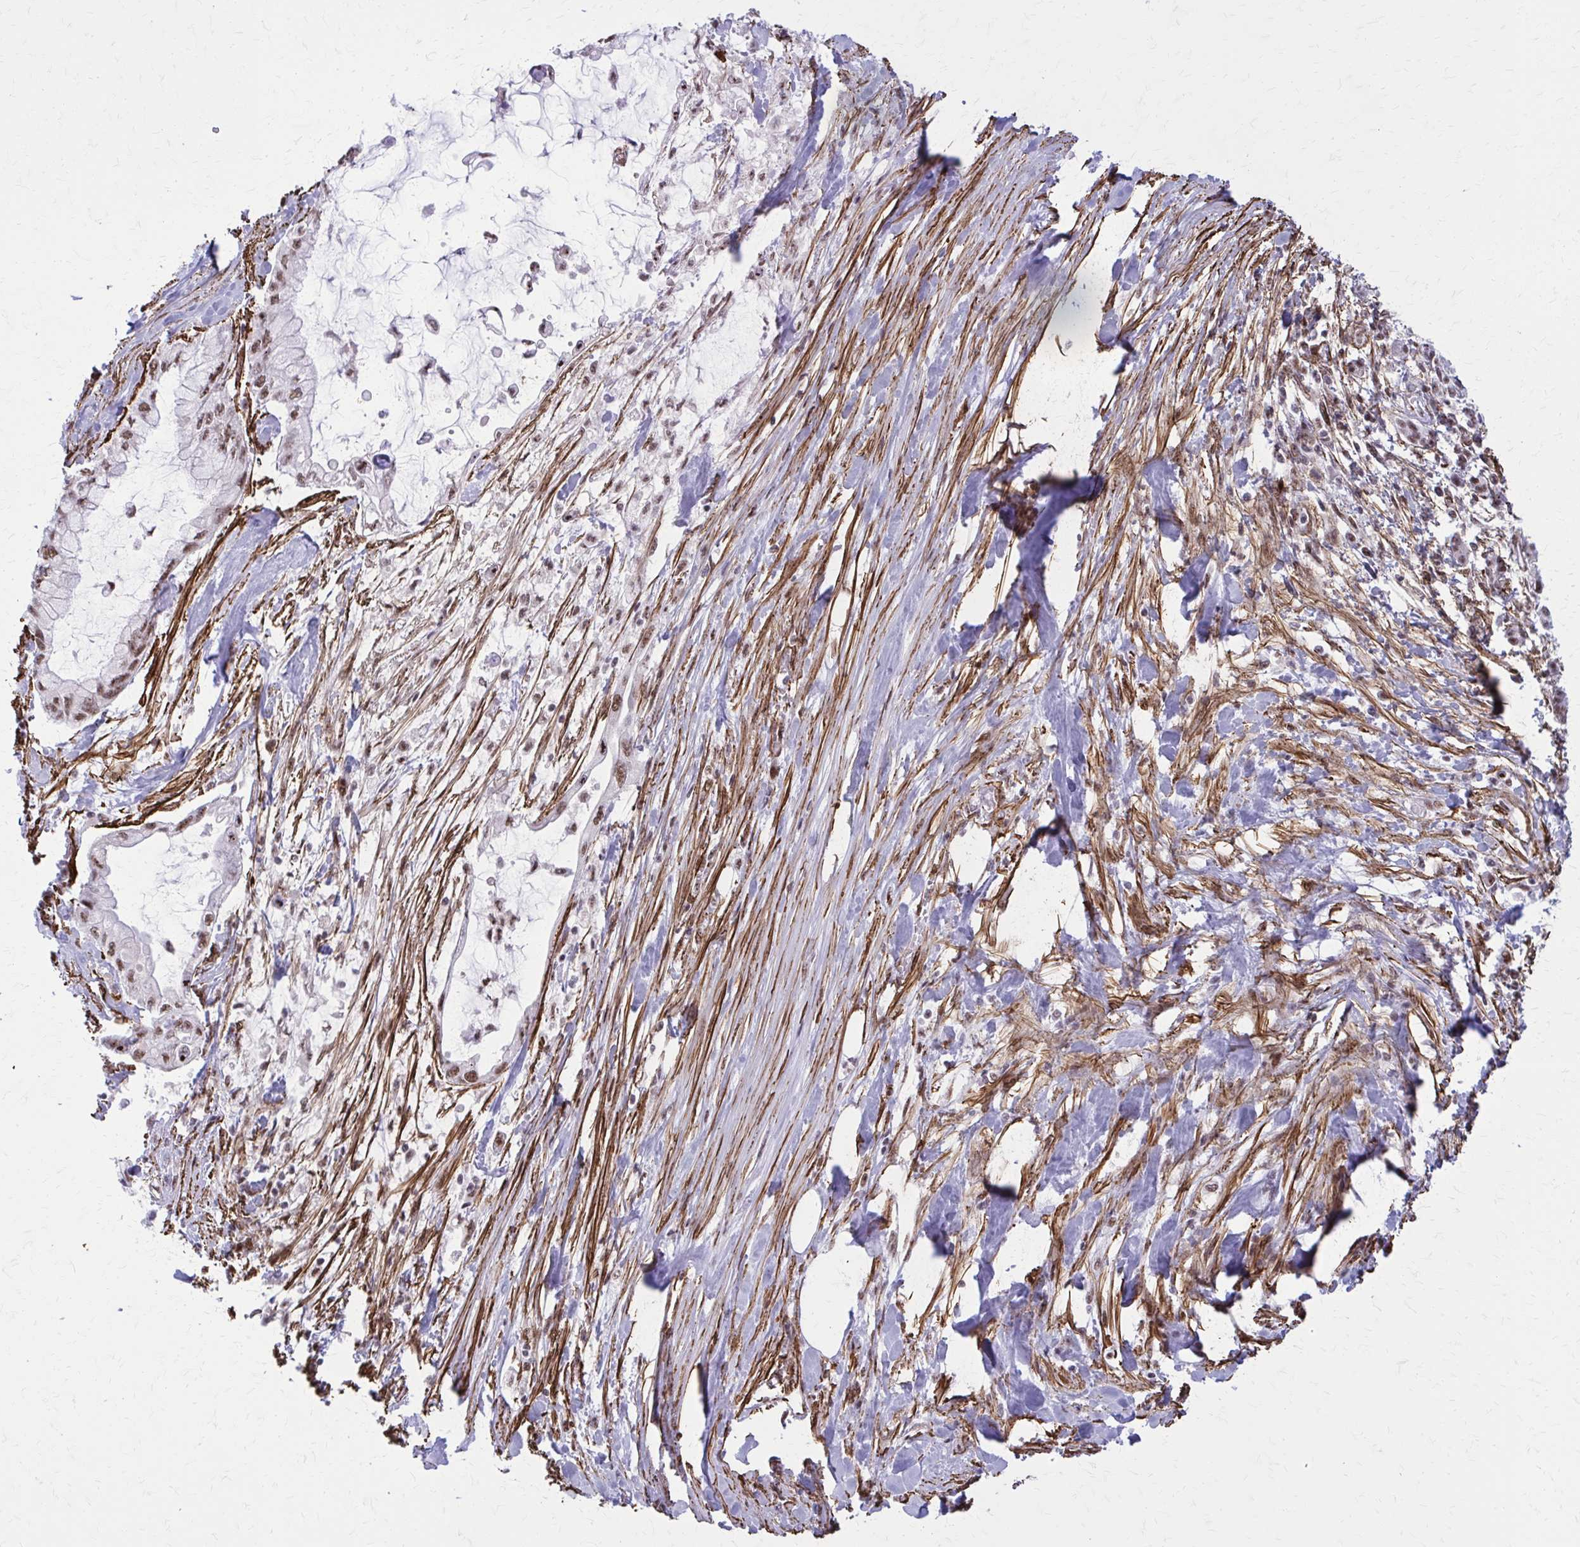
{"staining": {"intensity": "moderate", "quantity": ">75%", "location": "nuclear"}, "tissue": "pancreatic cancer", "cell_type": "Tumor cells", "image_type": "cancer", "snomed": [{"axis": "morphology", "description": "Adenocarcinoma, NOS"}, {"axis": "topography", "description": "Pancreas"}], "caption": "A medium amount of moderate nuclear positivity is present in about >75% of tumor cells in pancreatic cancer tissue.", "gene": "NRBF2", "patient": {"sex": "male", "age": 48}}